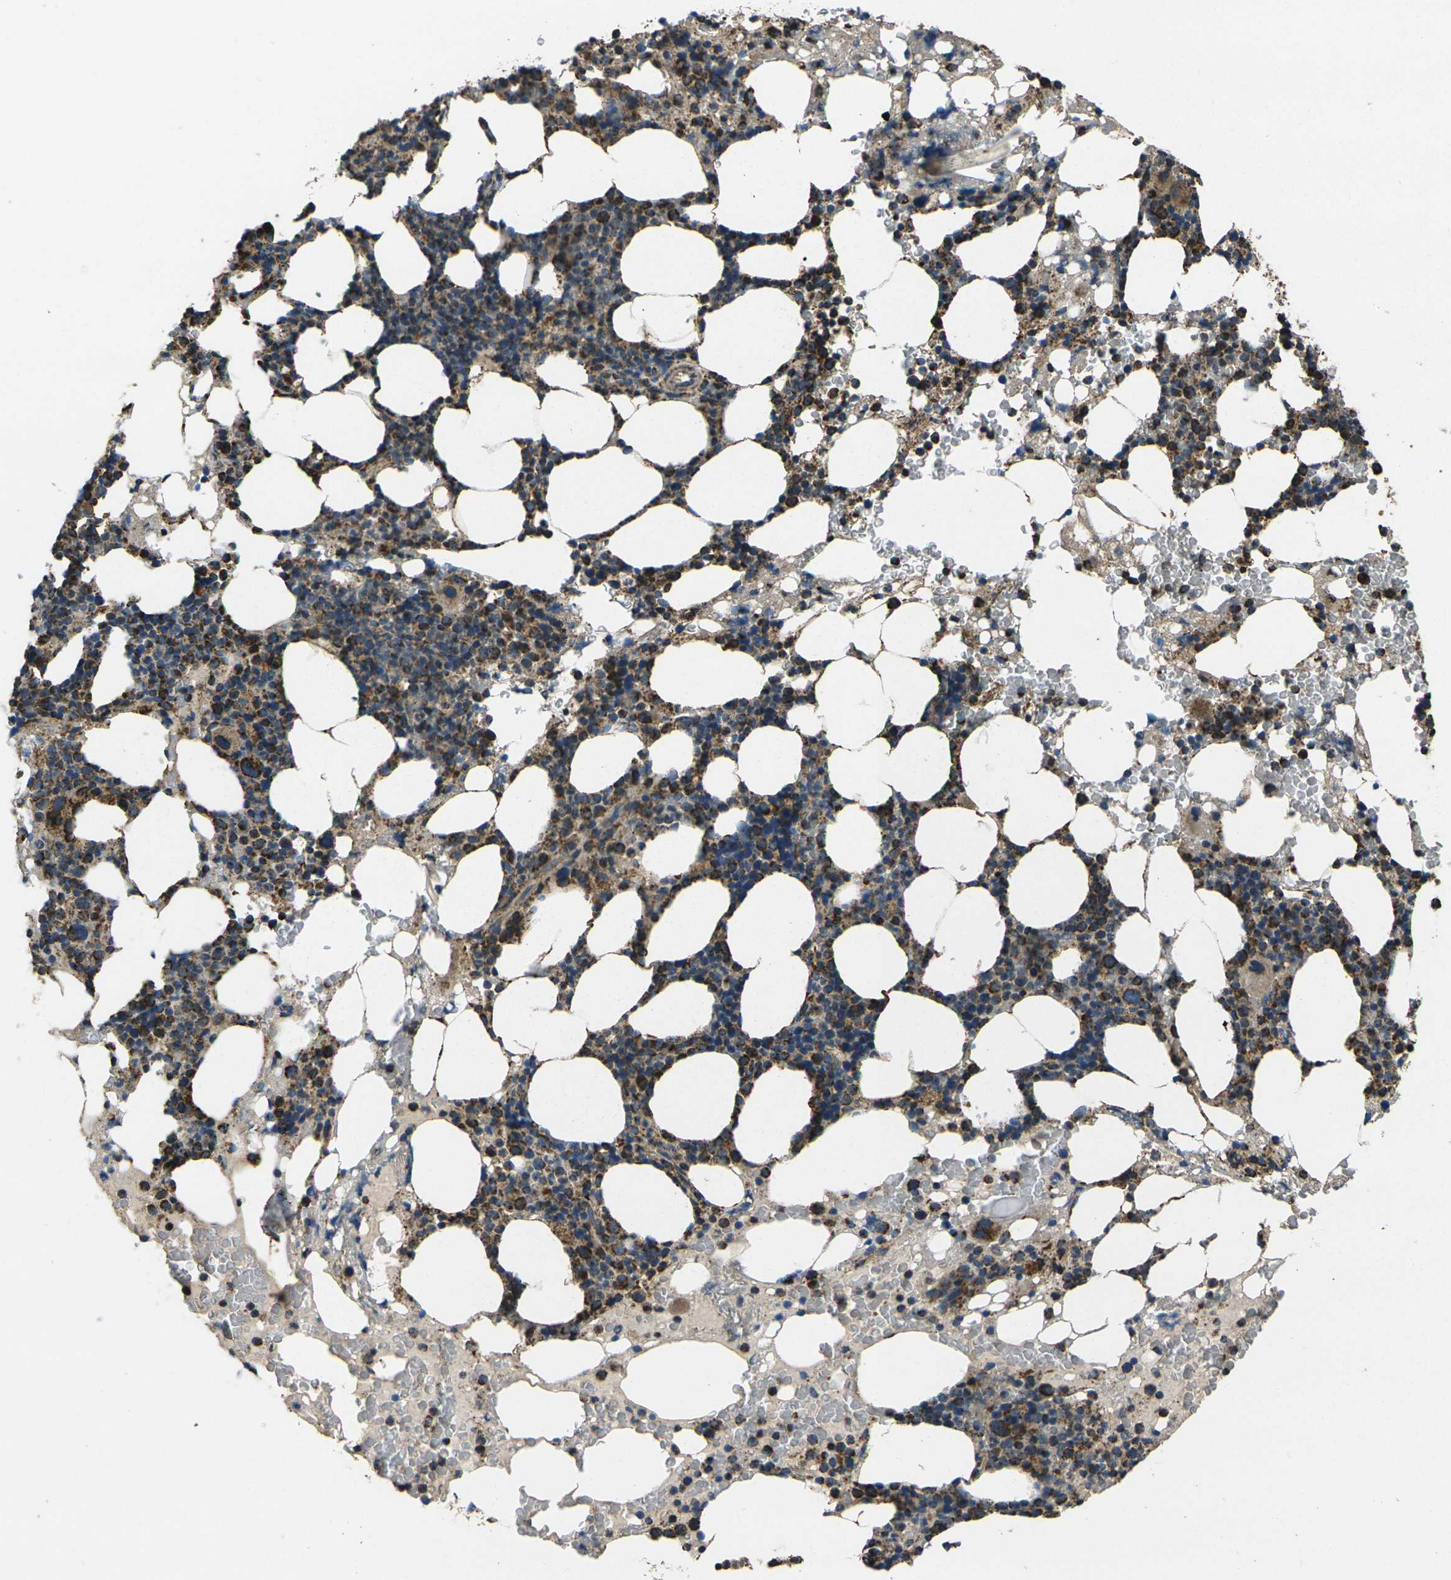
{"staining": {"intensity": "moderate", "quantity": "25%-75%", "location": "cytoplasmic/membranous"}, "tissue": "bone marrow", "cell_type": "Hematopoietic cells", "image_type": "normal", "snomed": [{"axis": "morphology", "description": "Normal tissue, NOS"}, {"axis": "morphology", "description": "Inflammation, NOS"}, {"axis": "topography", "description": "Bone marrow"}], "caption": "An IHC image of normal tissue is shown. Protein staining in brown highlights moderate cytoplasmic/membranous positivity in bone marrow within hematopoietic cells. The staining is performed using DAB (3,3'-diaminobenzidine) brown chromogen to label protein expression. The nuclei are counter-stained blue using hematoxylin.", "gene": "KLHL5", "patient": {"sex": "female", "age": 84}}